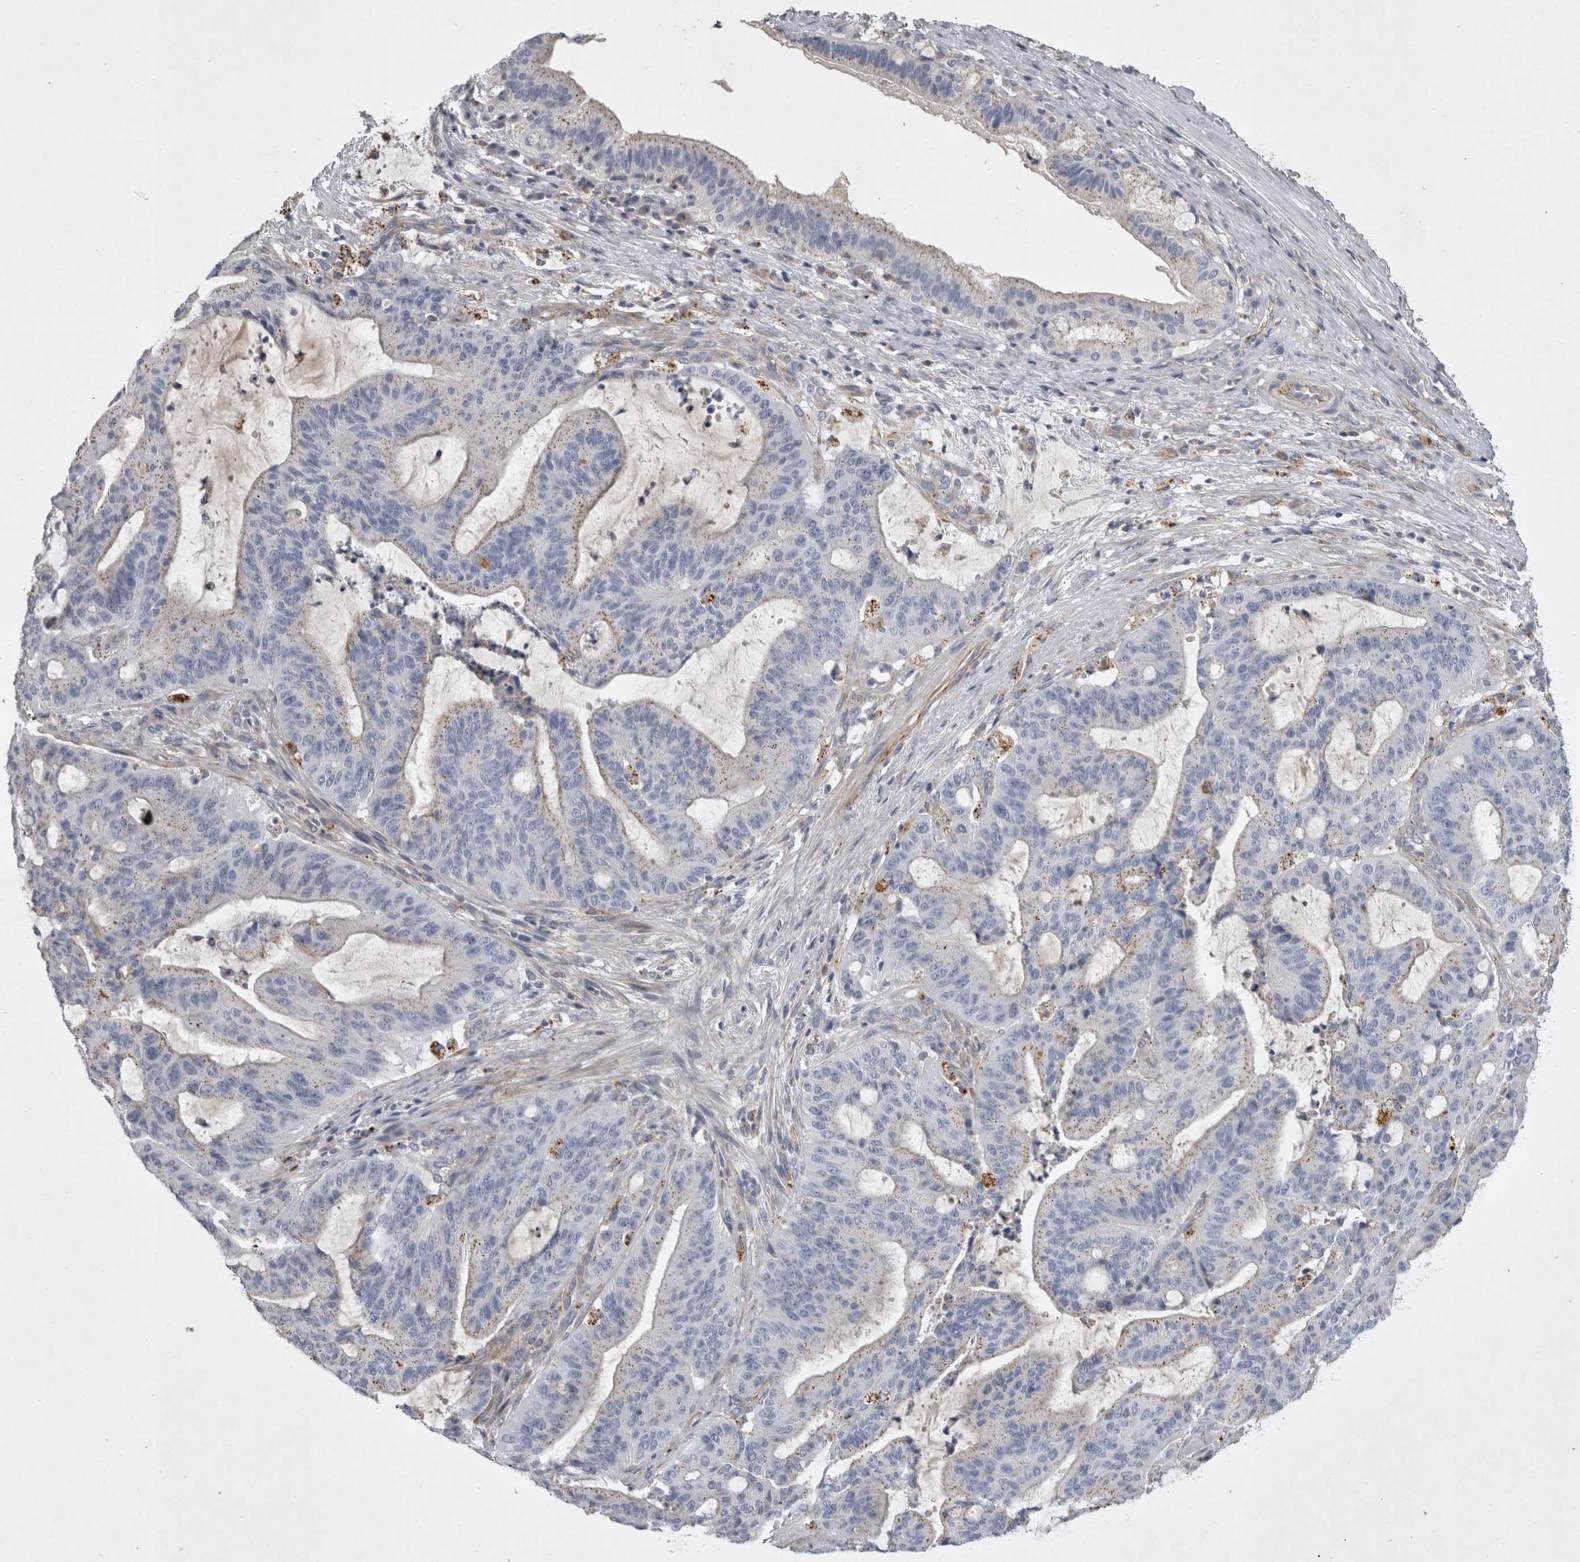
{"staining": {"intensity": "weak", "quantity": "<25%", "location": "cytoplasmic/membranous"}, "tissue": "liver cancer", "cell_type": "Tumor cells", "image_type": "cancer", "snomed": [{"axis": "morphology", "description": "Normal tissue, NOS"}, {"axis": "morphology", "description": "Cholangiocarcinoma"}, {"axis": "topography", "description": "Liver"}, {"axis": "topography", "description": "Peripheral nerve tissue"}], "caption": "Human liver cholangiocarcinoma stained for a protein using IHC reveals no staining in tumor cells.", "gene": "STRADB", "patient": {"sex": "female", "age": 73}}